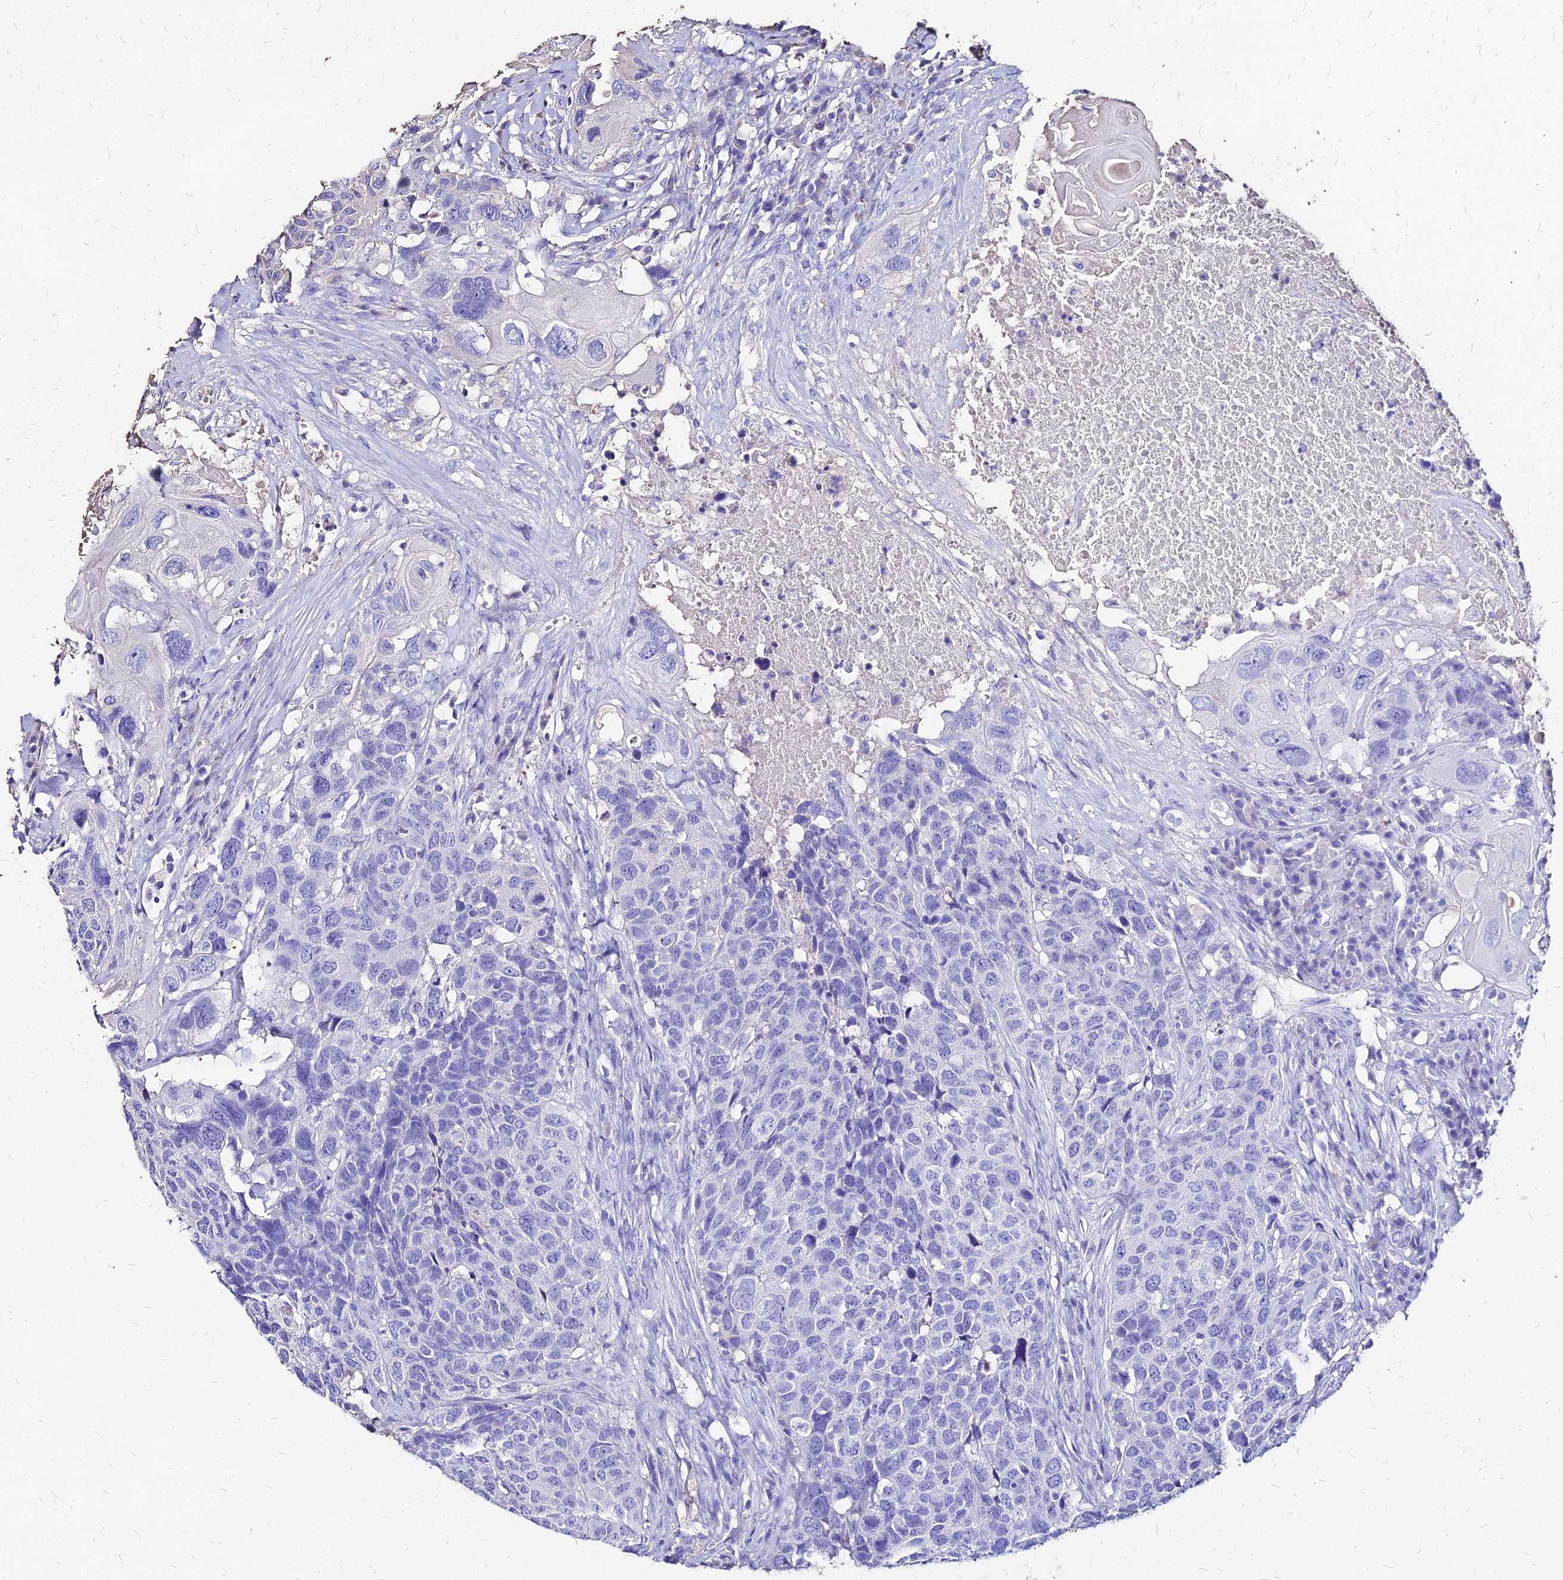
{"staining": {"intensity": "negative", "quantity": "none", "location": "none"}, "tissue": "head and neck cancer", "cell_type": "Tumor cells", "image_type": "cancer", "snomed": [{"axis": "morphology", "description": "Squamous cell carcinoma, NOS"}, {"axis": "topography", "description": "Head-Neck"}], "caption": "A high-resolution photomicrograph shows IHC staining of head and neck cancer, which shows no significant expression in tumor cells. (Brightfield microscopy of DAB immunohistochemistry (IHC) at high magnification).", "gene": "NME5", "patient": {"sex": "male", "age": 66}}